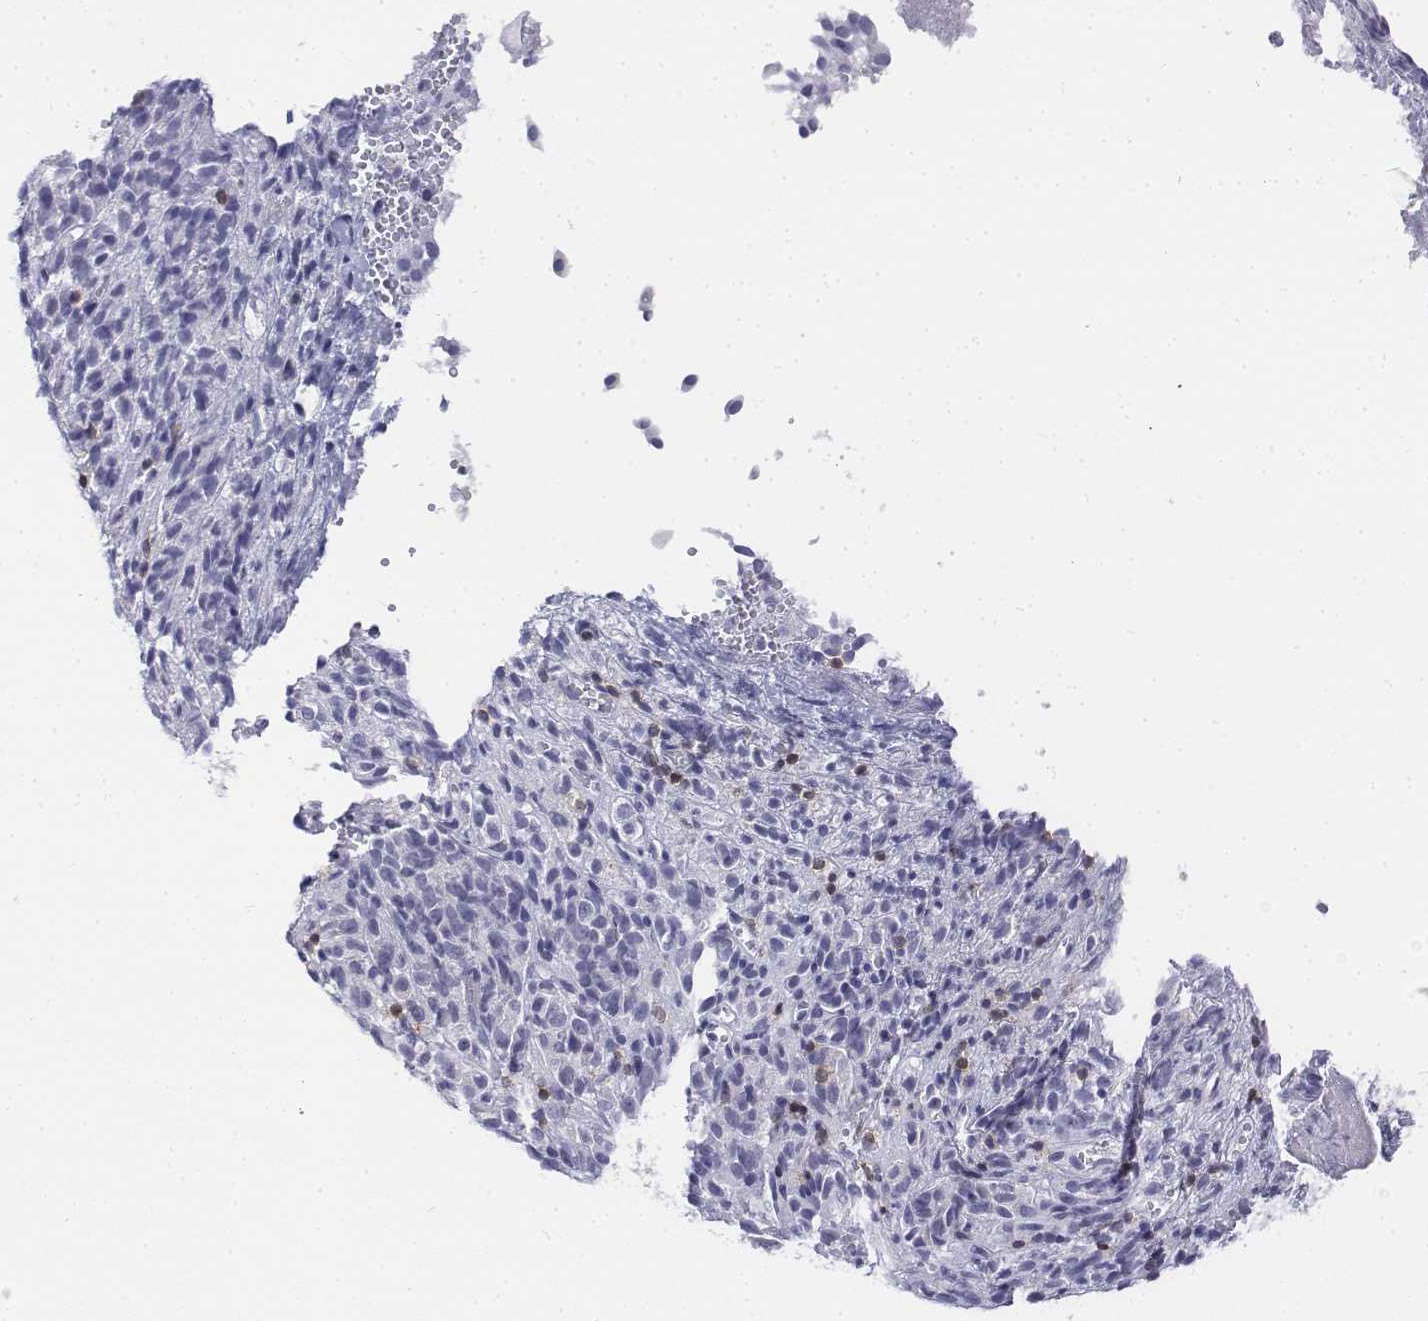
{"staining": {"intensity": "negative", "quantity": "none", "location": "none"}, "tissue": "melanoma", "cell_type": "Tumor cells", "image_type": "cancer", "snomed": [{"axis": "morphology", "description": "Malignant melanoma, Metastatic site"}, {"axis": "topography", "description": "Brain"}], "caption": "The micrograph exhibits no significant staining in tumor cells of malignant melanoma (metastatic site).", "gene": "CD3E", "patient": {"sex": "female", "age": 56}}